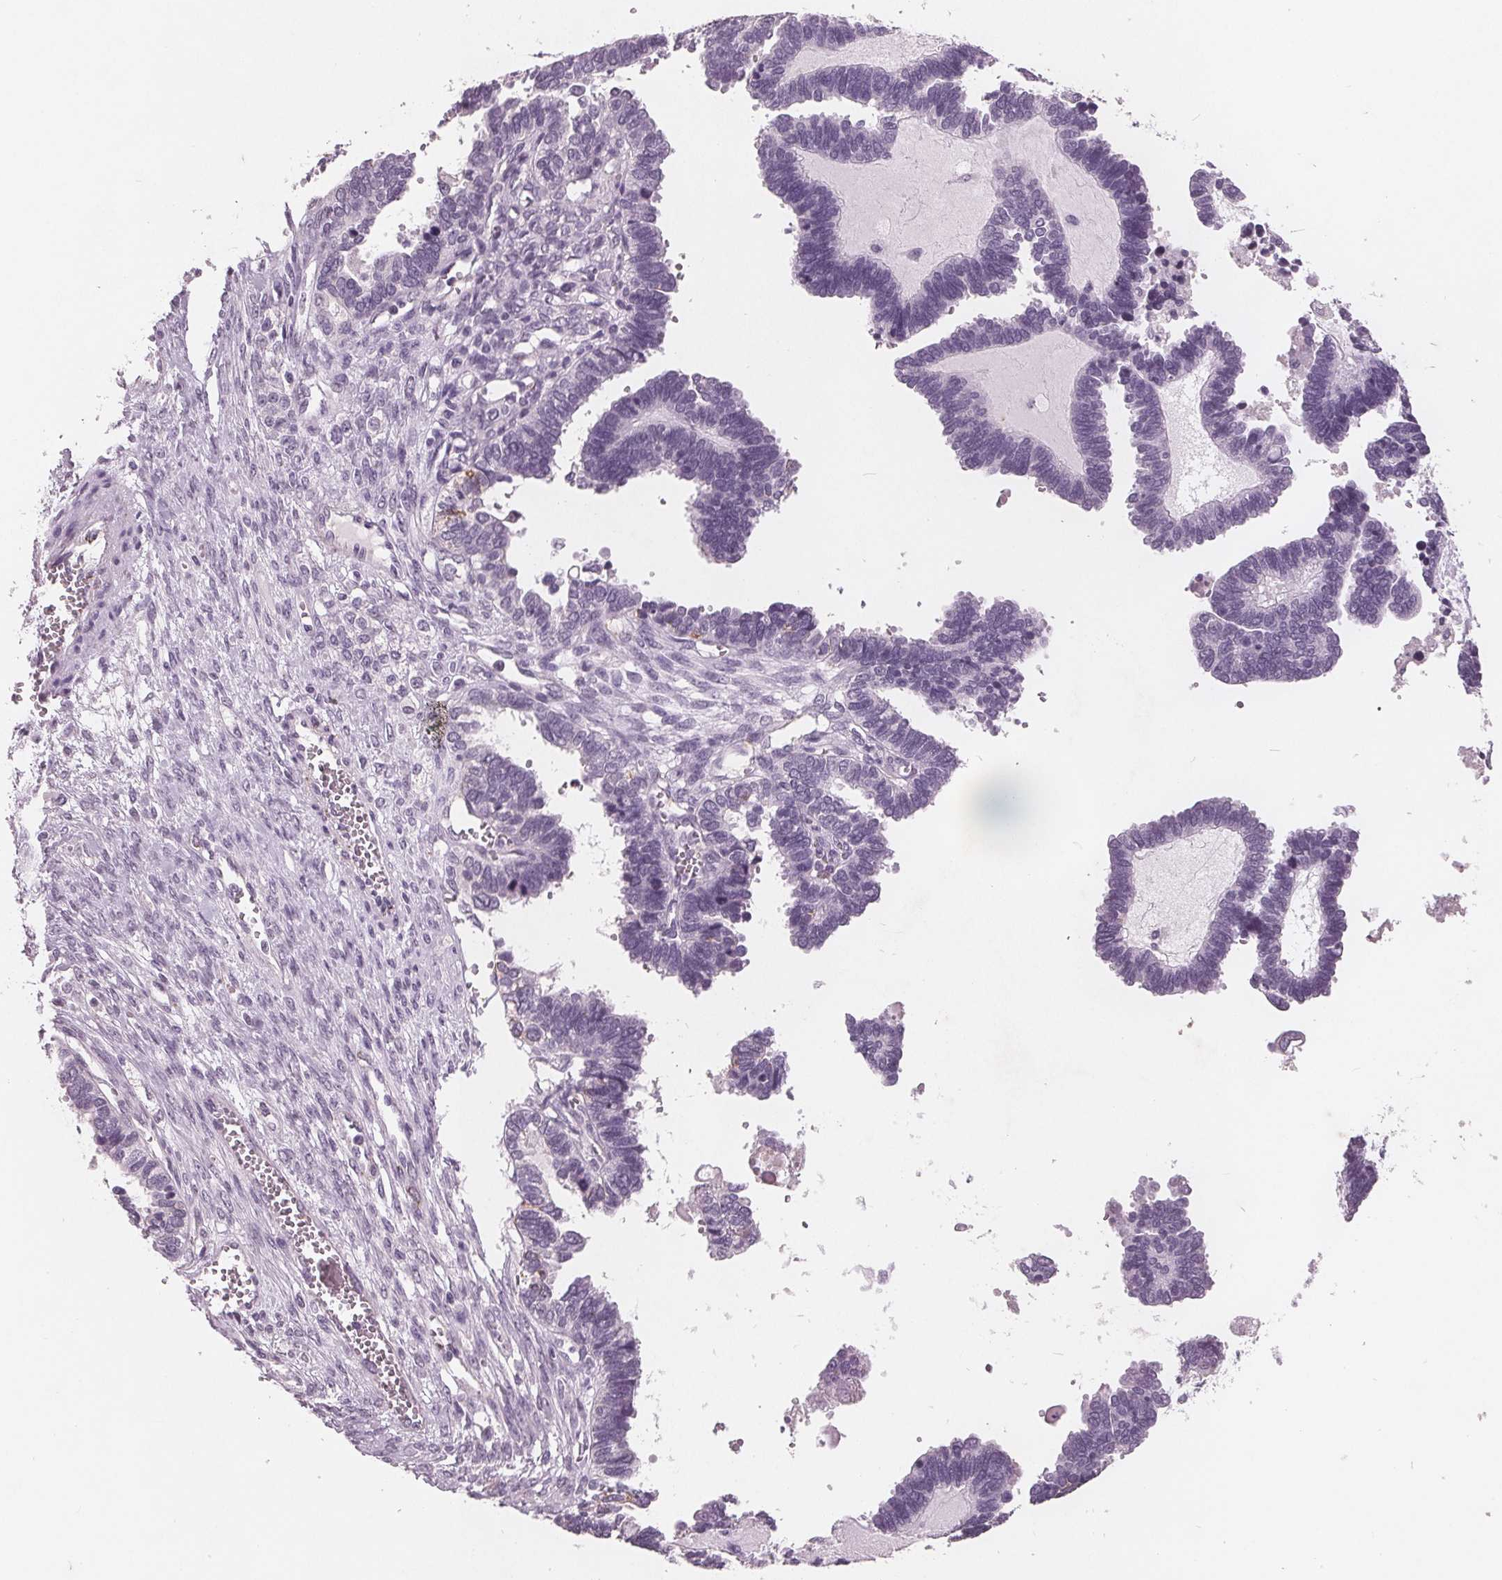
{"staining": {"intensity": "negative", "quantity": "none", "location": "none"}, "tissue": "ovarian cancer", "cell_type": "Tumor cells", "image_type": "cancer", "snomed": [{"axis": "morphology", "description": "Cystadenocarcinoma, serous, NOS"}, {"axis": "topography", "description": "Ovary"}], "caption": "This photomicrograph is of ovarian cancer (serous cystadenocarcinoma) stained with immunohistochemistry (IHC) to label a protein in brown with the nuclei are counter-stained blue. There is no positivity in tumor cells.", "gene": "PTPN14", "patient": {"sex": "female", "age": 51}}